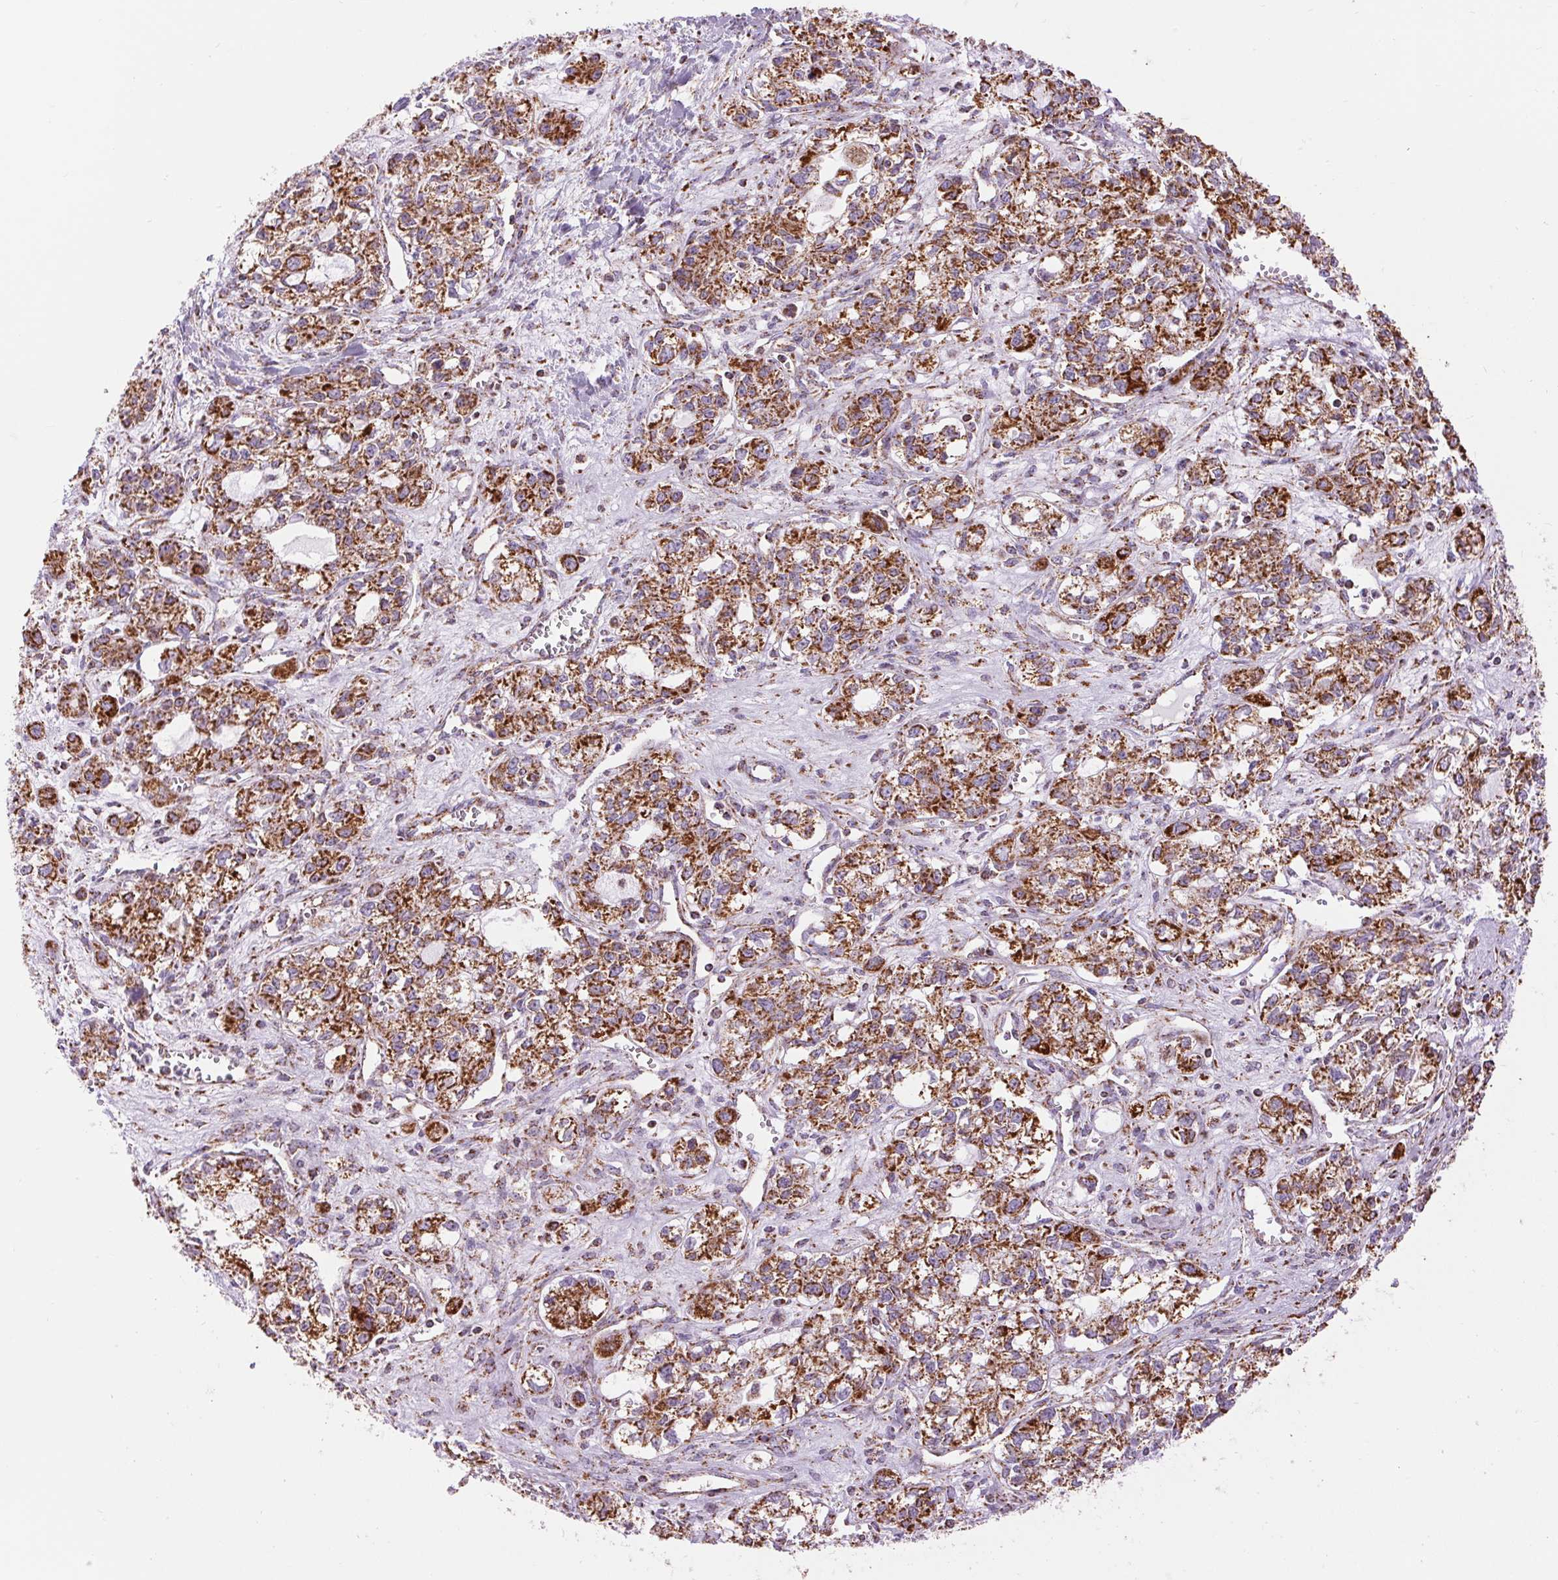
{"staining": {"intensity": "strong", "quantity": ">75%", "location": "cytoplasmic/membranous"}, "tissue": "ovarian cancer", "cell_type": "Tumor cells", "image_type": "cancer", "snomed": [{"axis": "morphology", "description": "Carcinoma, endometroid"}, {"axis": "topography", "description": "Ovary"}], "caption": "Endometroid carcinoma (ovarian) stained for a protein reveals strong cytoplasmic/membranous positivity in tumor cells.", "gene": "ATP5PB", "patient": {"sex": "female", "age": 64}}